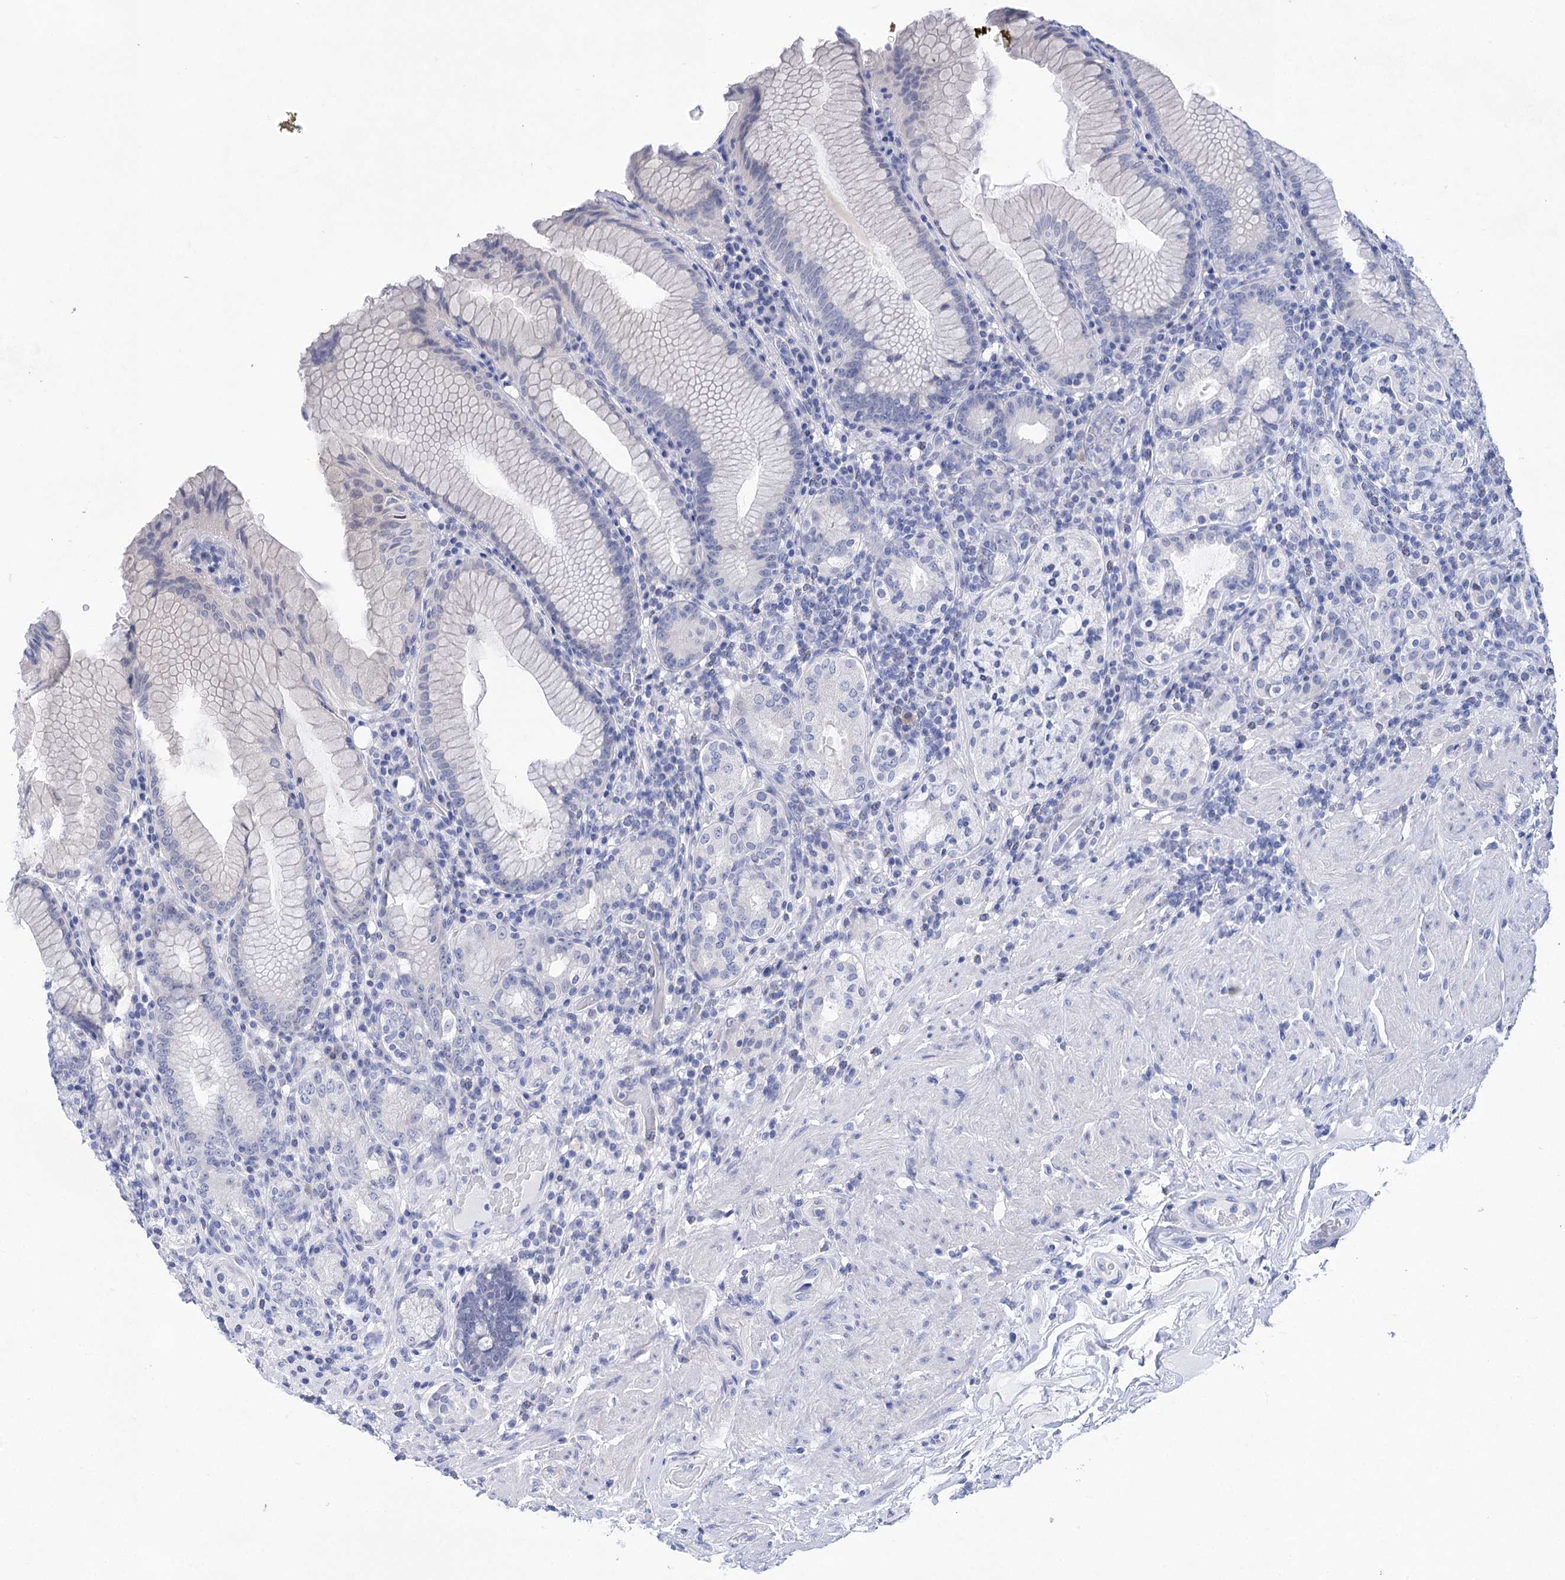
{"staining": {"intensity": "negative", "quantity": "none", "location": "none"}, "tissue": "stomach", "cell_type": "Glandular cells", "image_type": "normal", "snomed": [{"axis": "morphology", "description": "Normal tissue, NOS"}, {"axis": "topography", "description": "Stomach, upper"}, {"axis": "topography", "description": "Stomach, lower"}], "caption": "Glandular cells are negative for brown protein staining in unremarkable stomach. (DAB immunohistochemistry visualized using brightfield microscopy, high magnification).", "gene": "LALBA", "patient": {"sex": "female", "age": 76}}